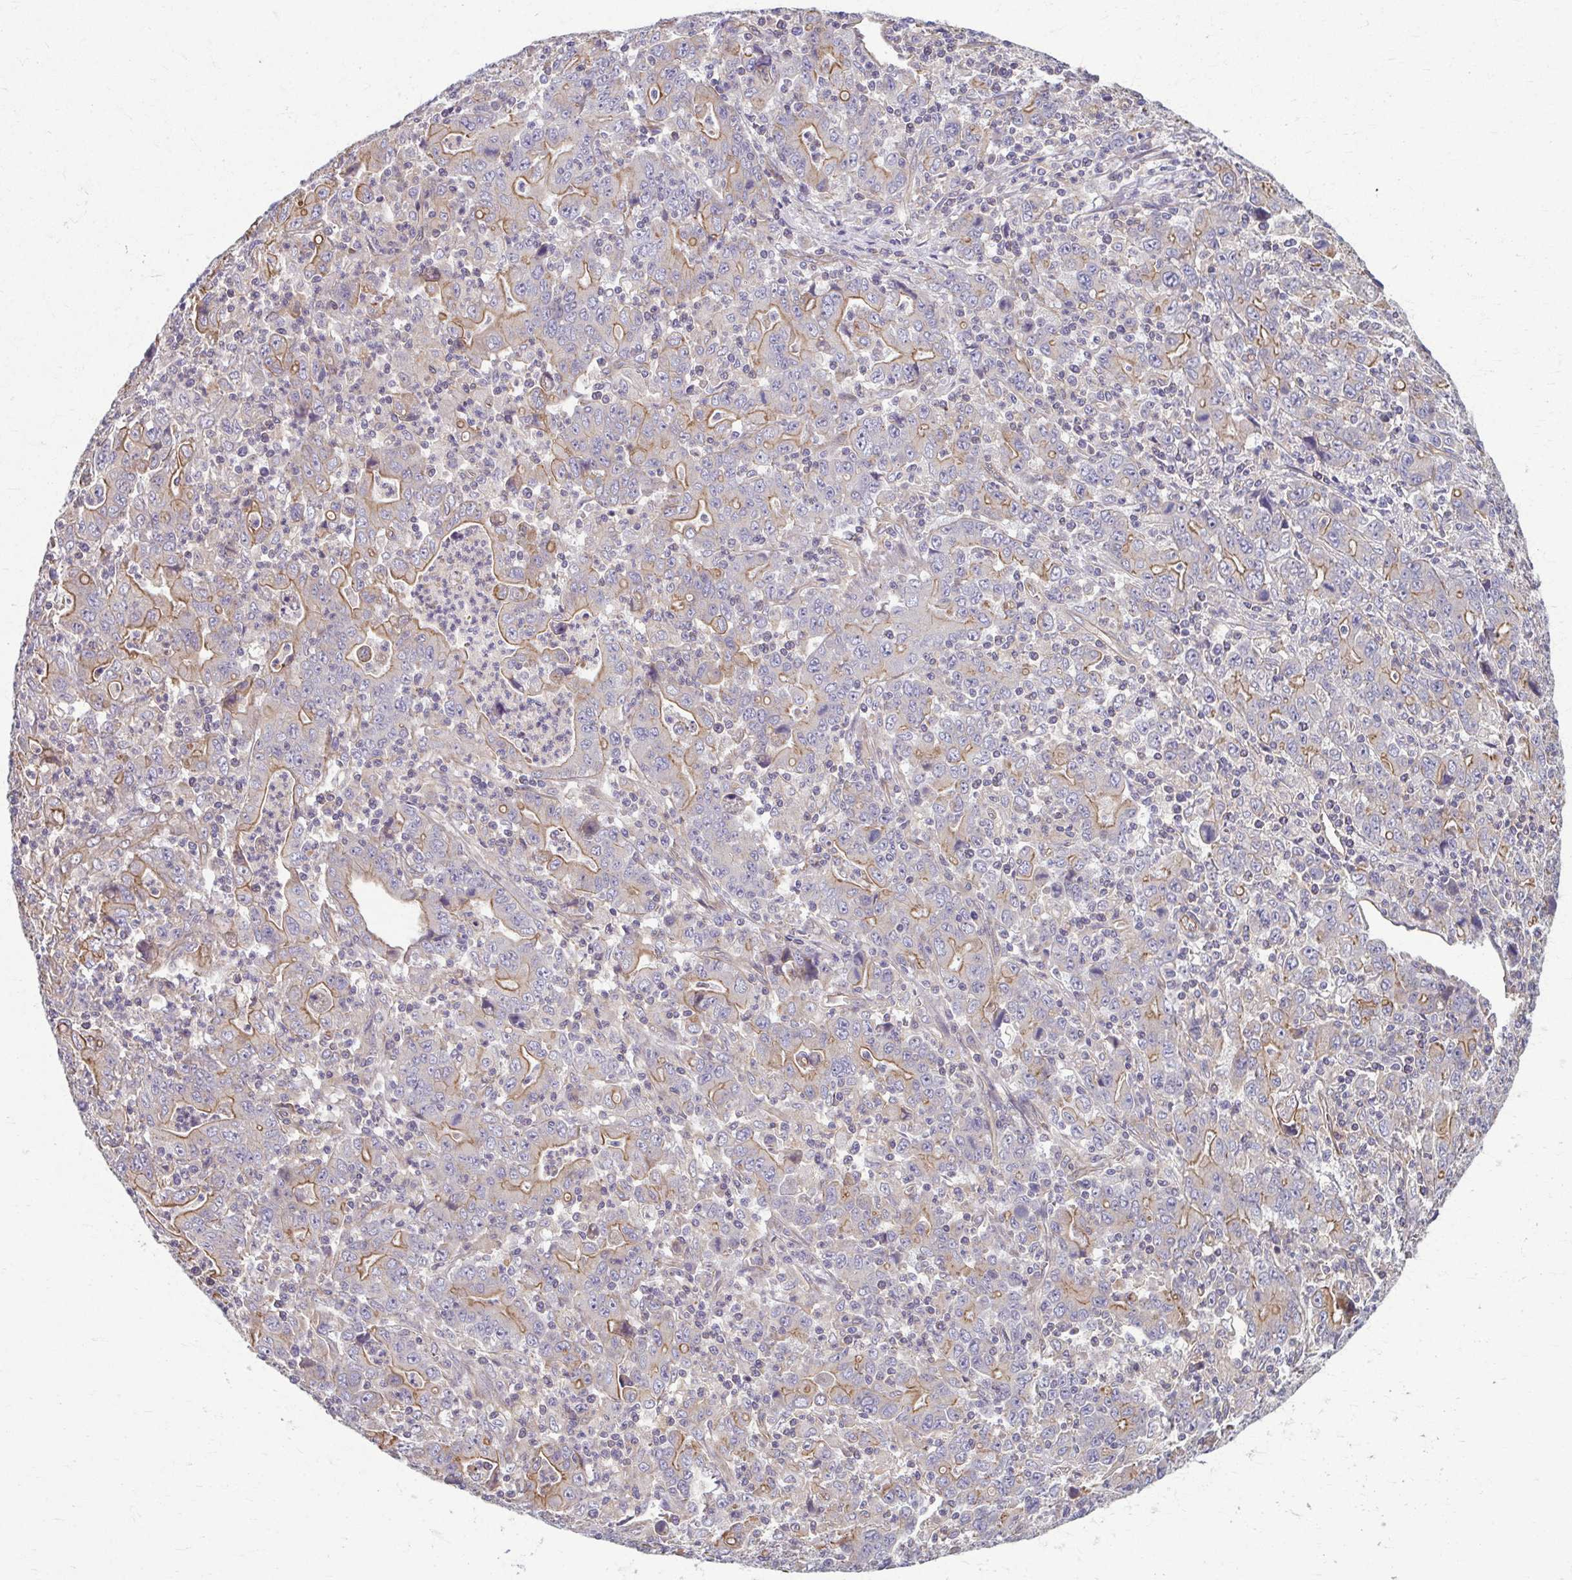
{"staining": {"intensity": "moderate", "quantity": "25%-75%", "location": "cytoplasmic/membranous"}, "tissue": "stomach cancer", "cell_type": "Tumor cells", "image_type": "cancer", "snomed": [{"axis": "morphology", "description": "Adenocarcinoma, NOS"}, {"axis": "topography", "description": "Stomach, upper"}], "caption": "An image of human adenocarcinoma (stomach) stained for a protein demonstrates moderate cytoplasmic/membranous brown staining in tumor cells. (DAB = brown stain, brightfield microscopy at high magnification).", "gene": "EID2B", "patient": {"sex": "male", "age": 69}}